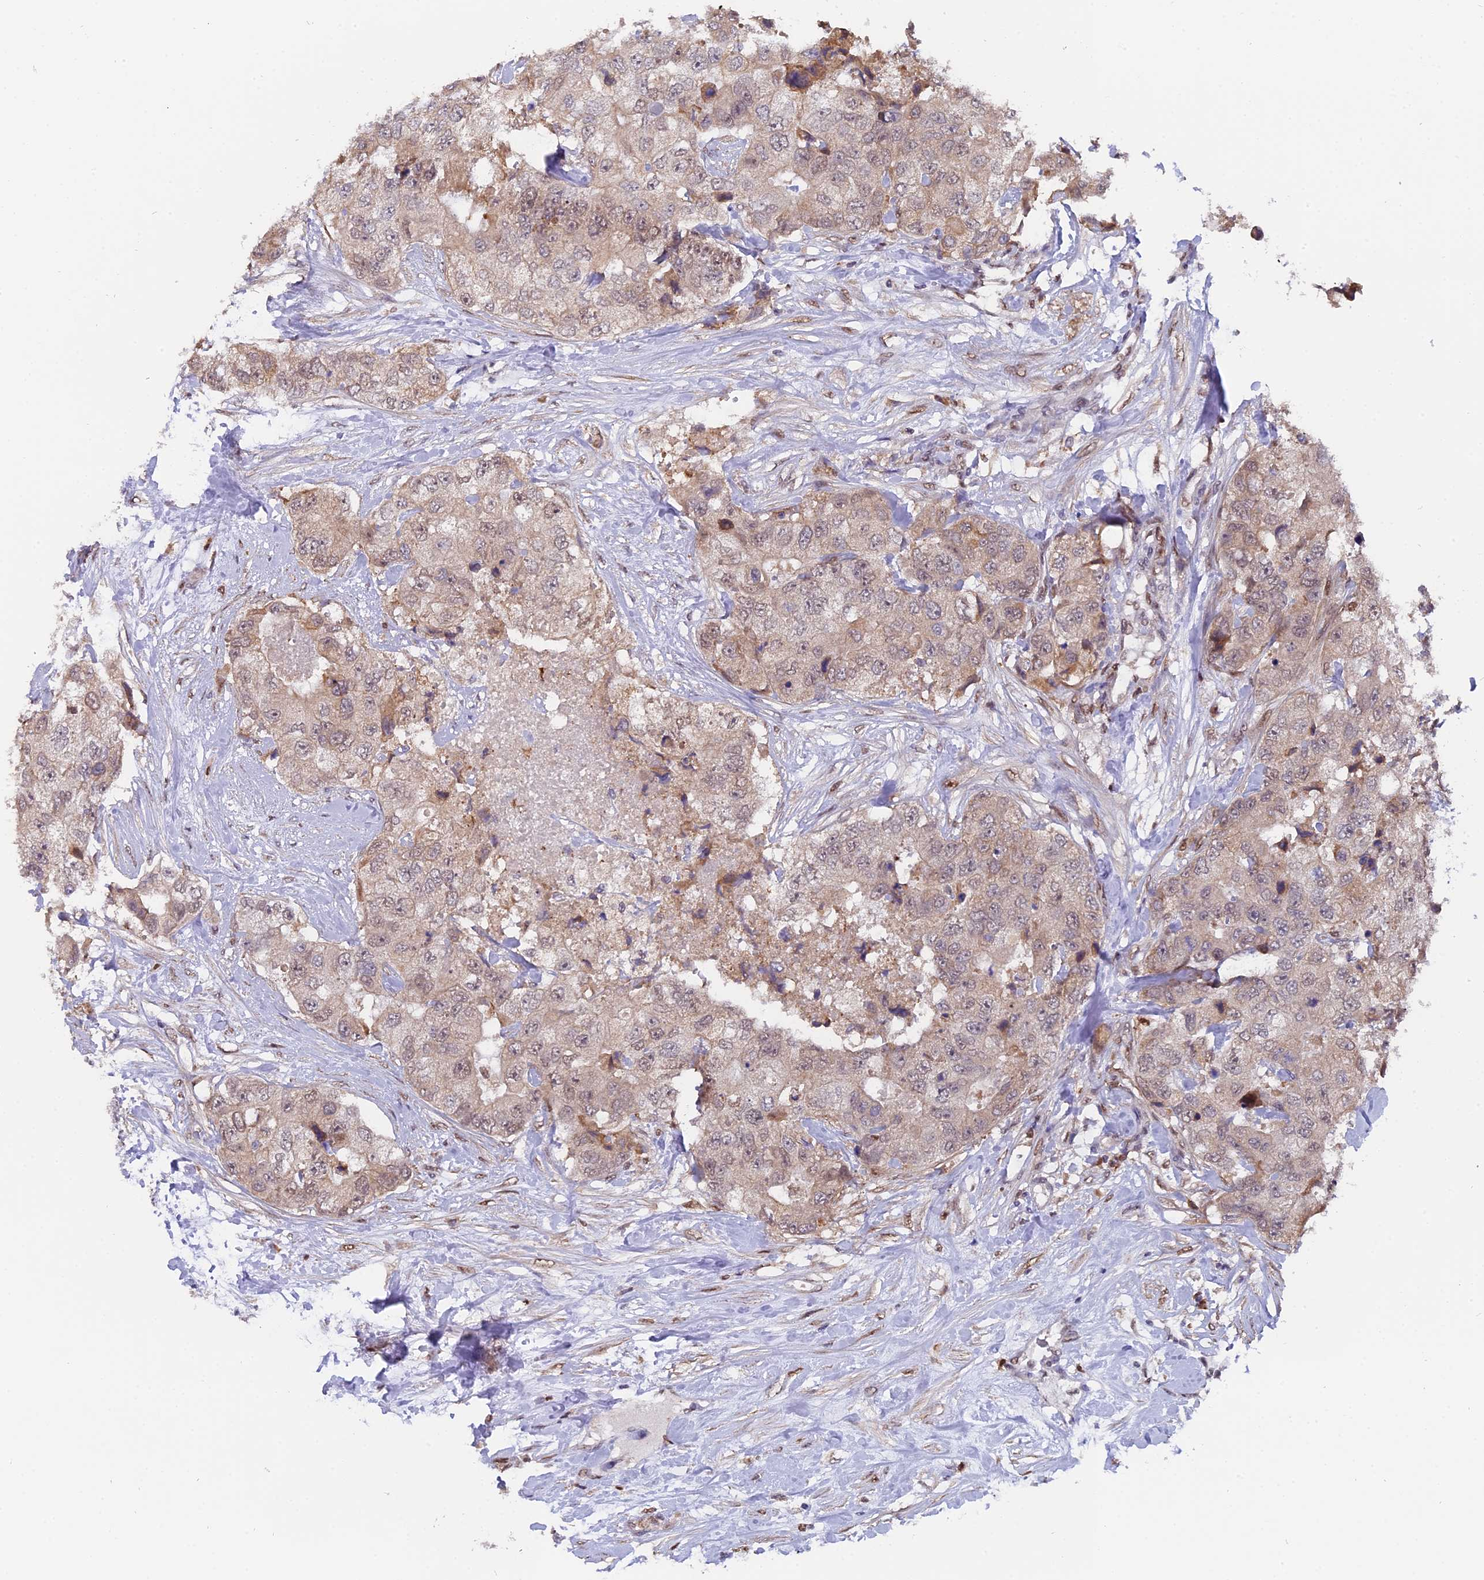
{"staining": {"intensity": "weak", "quantity": "25%-75%", "location": "cytoplasmic/membranous,nuclear"}, "tissue": "breast cancer", "cell_type": "Tumor cells", "image_type": "cancer", "snomed": [{"axis": "morphology", "description": "Duct carcinoma"}, {"axis": "topography", "description": "Breast"}], "caption": "Brown immunohistochemical staining in intraductal carcinoma (breast) shows weak cytoplasmic/membranous and nuclear expression in about 25%-75% of tumor cells.", "gene": "FAM118B", "patient": {"sex": "female", "age": 62}}